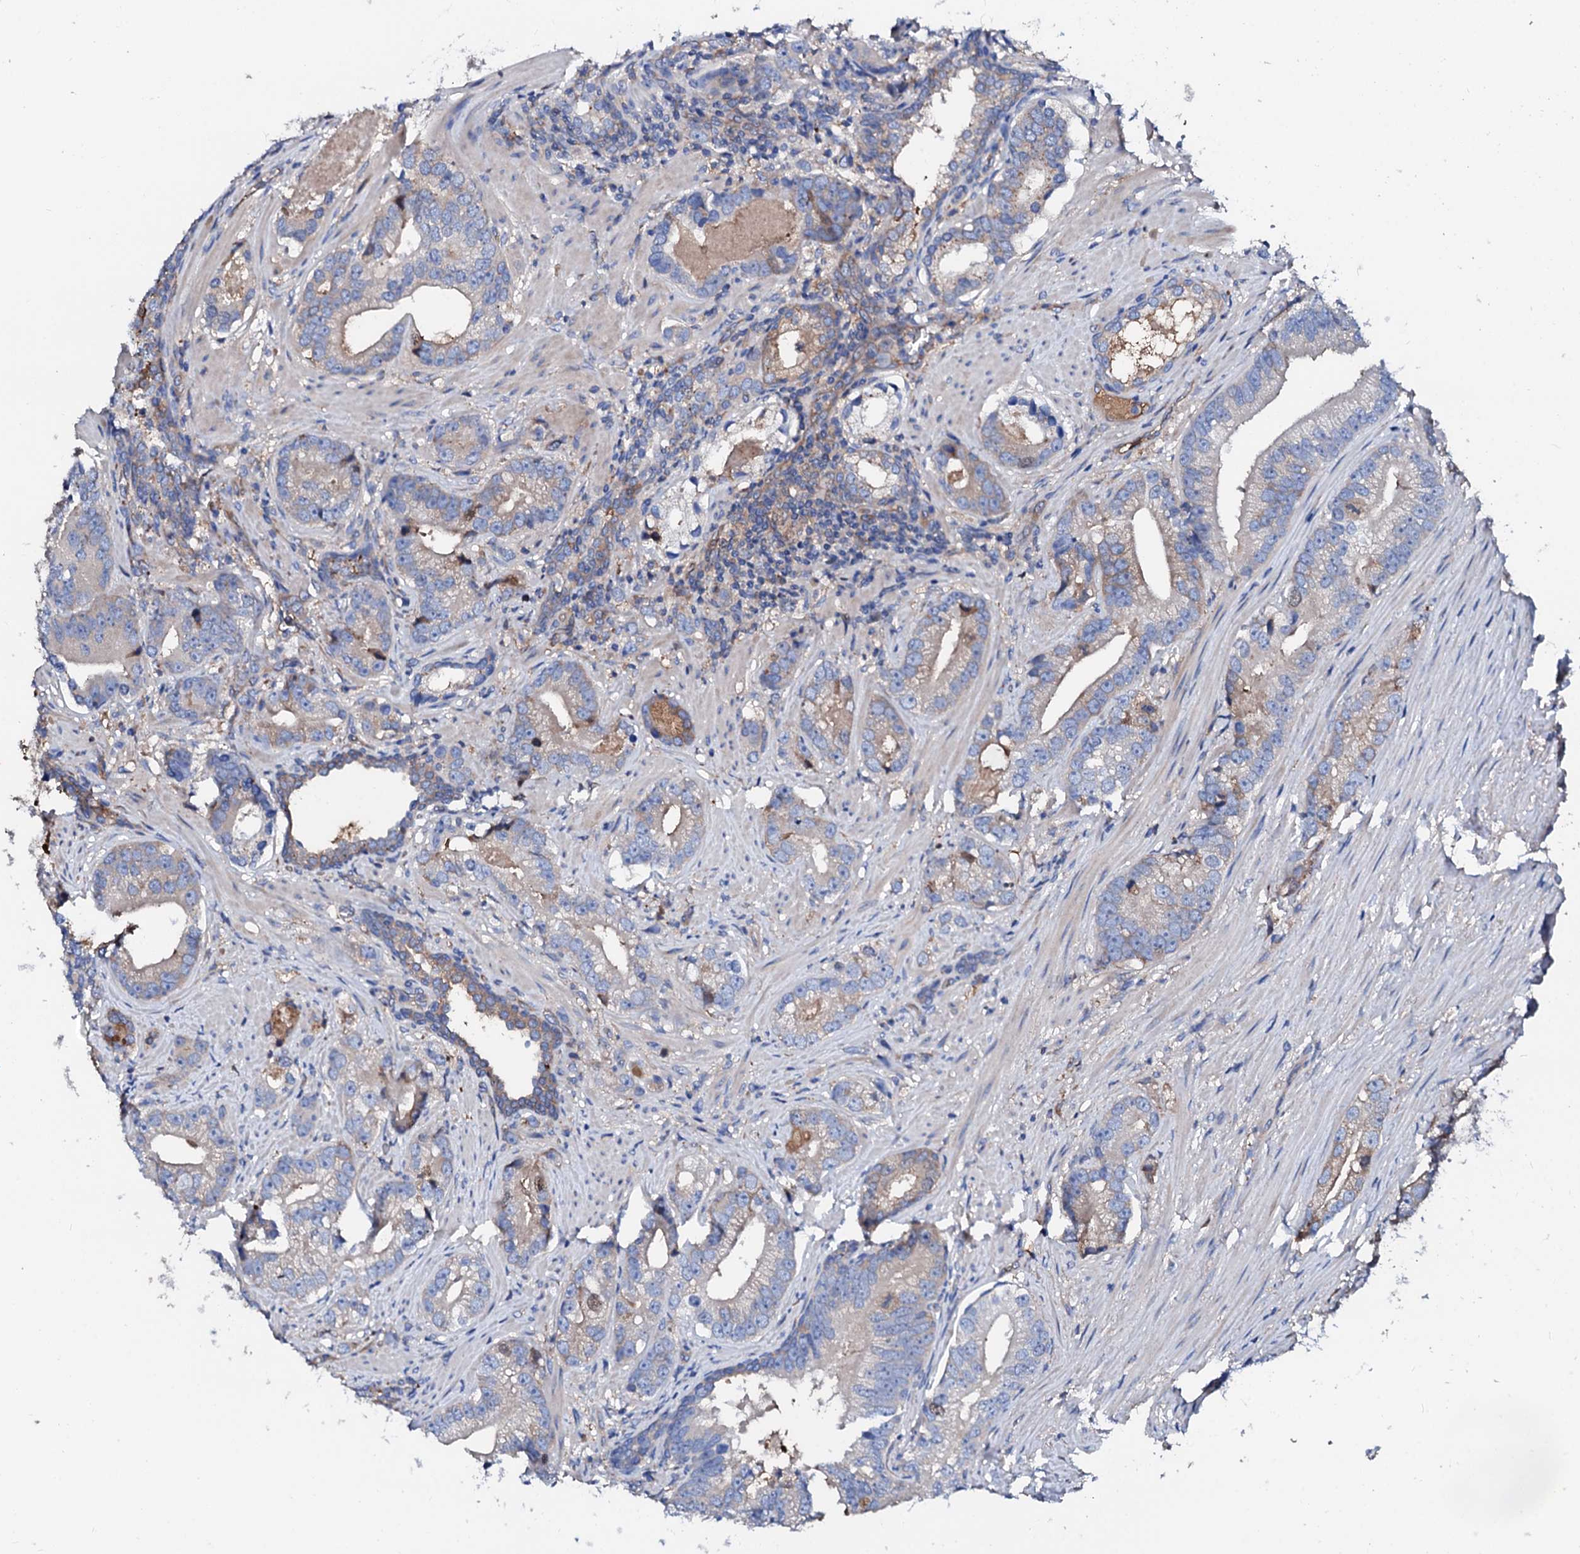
{"staining": {"intensity": "moderate", "quantity": "<25%", "location": "cytoplasmic/membranous"}, "tissue": "prostate cancer", "cell_type": "Tumor cells", "image_type": "cancer", "snomed": [{"axis": "morphology", "description": "Adenocarcinoma, High grade"}, {"axis": "topography", "description": "Prostate"}], "caption": "Human high-grade adenocarcinoma (prostate) stained with a brown dye reveals moderate cytoplasmic/membranous positive staining in about <25% of tumor cells.", "gene": "CSKMT", "patient": {"sex": "male", "age": 75}}